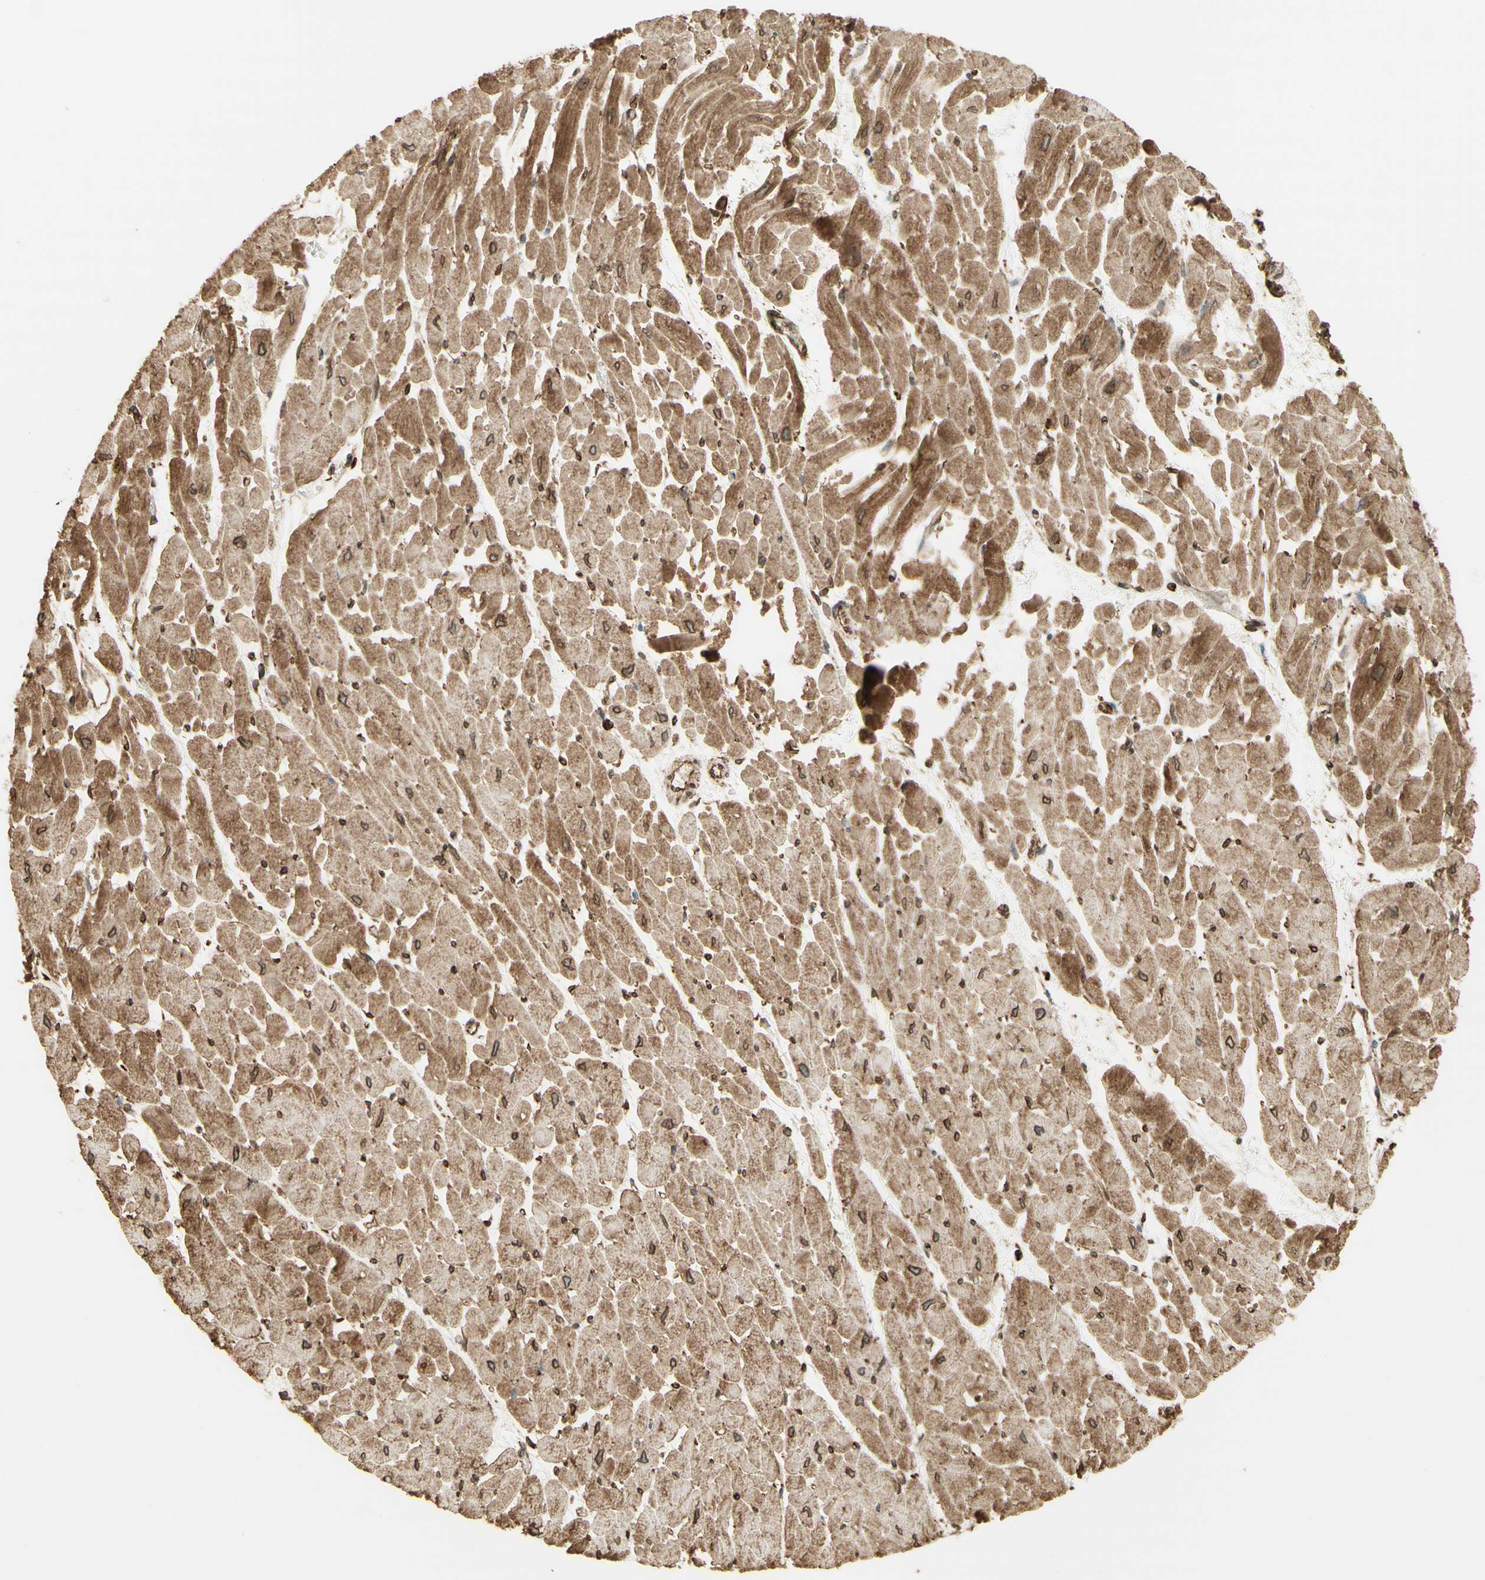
{"staining": {"intensity": "moderate", "quantity": ">75%", "location": "cytoplasmic/membranous"}, "tissue": "heart muscle", "cell_type": "Cardiomyocytes", "image_type": "normal", "snomed": [{"axis": "morphology", "description": "Normal tissue, NOS"}, {"axis": "topography", "description": "Heart"}], "caption": "Moderate cytoplasmic/membranous positivity for a protein is seen in about >75% of cardiomyocytes of benign heart muscle using immunohistochemistry.", "gene": "CANX", "patient": {"sex": "male", "age": 45}}